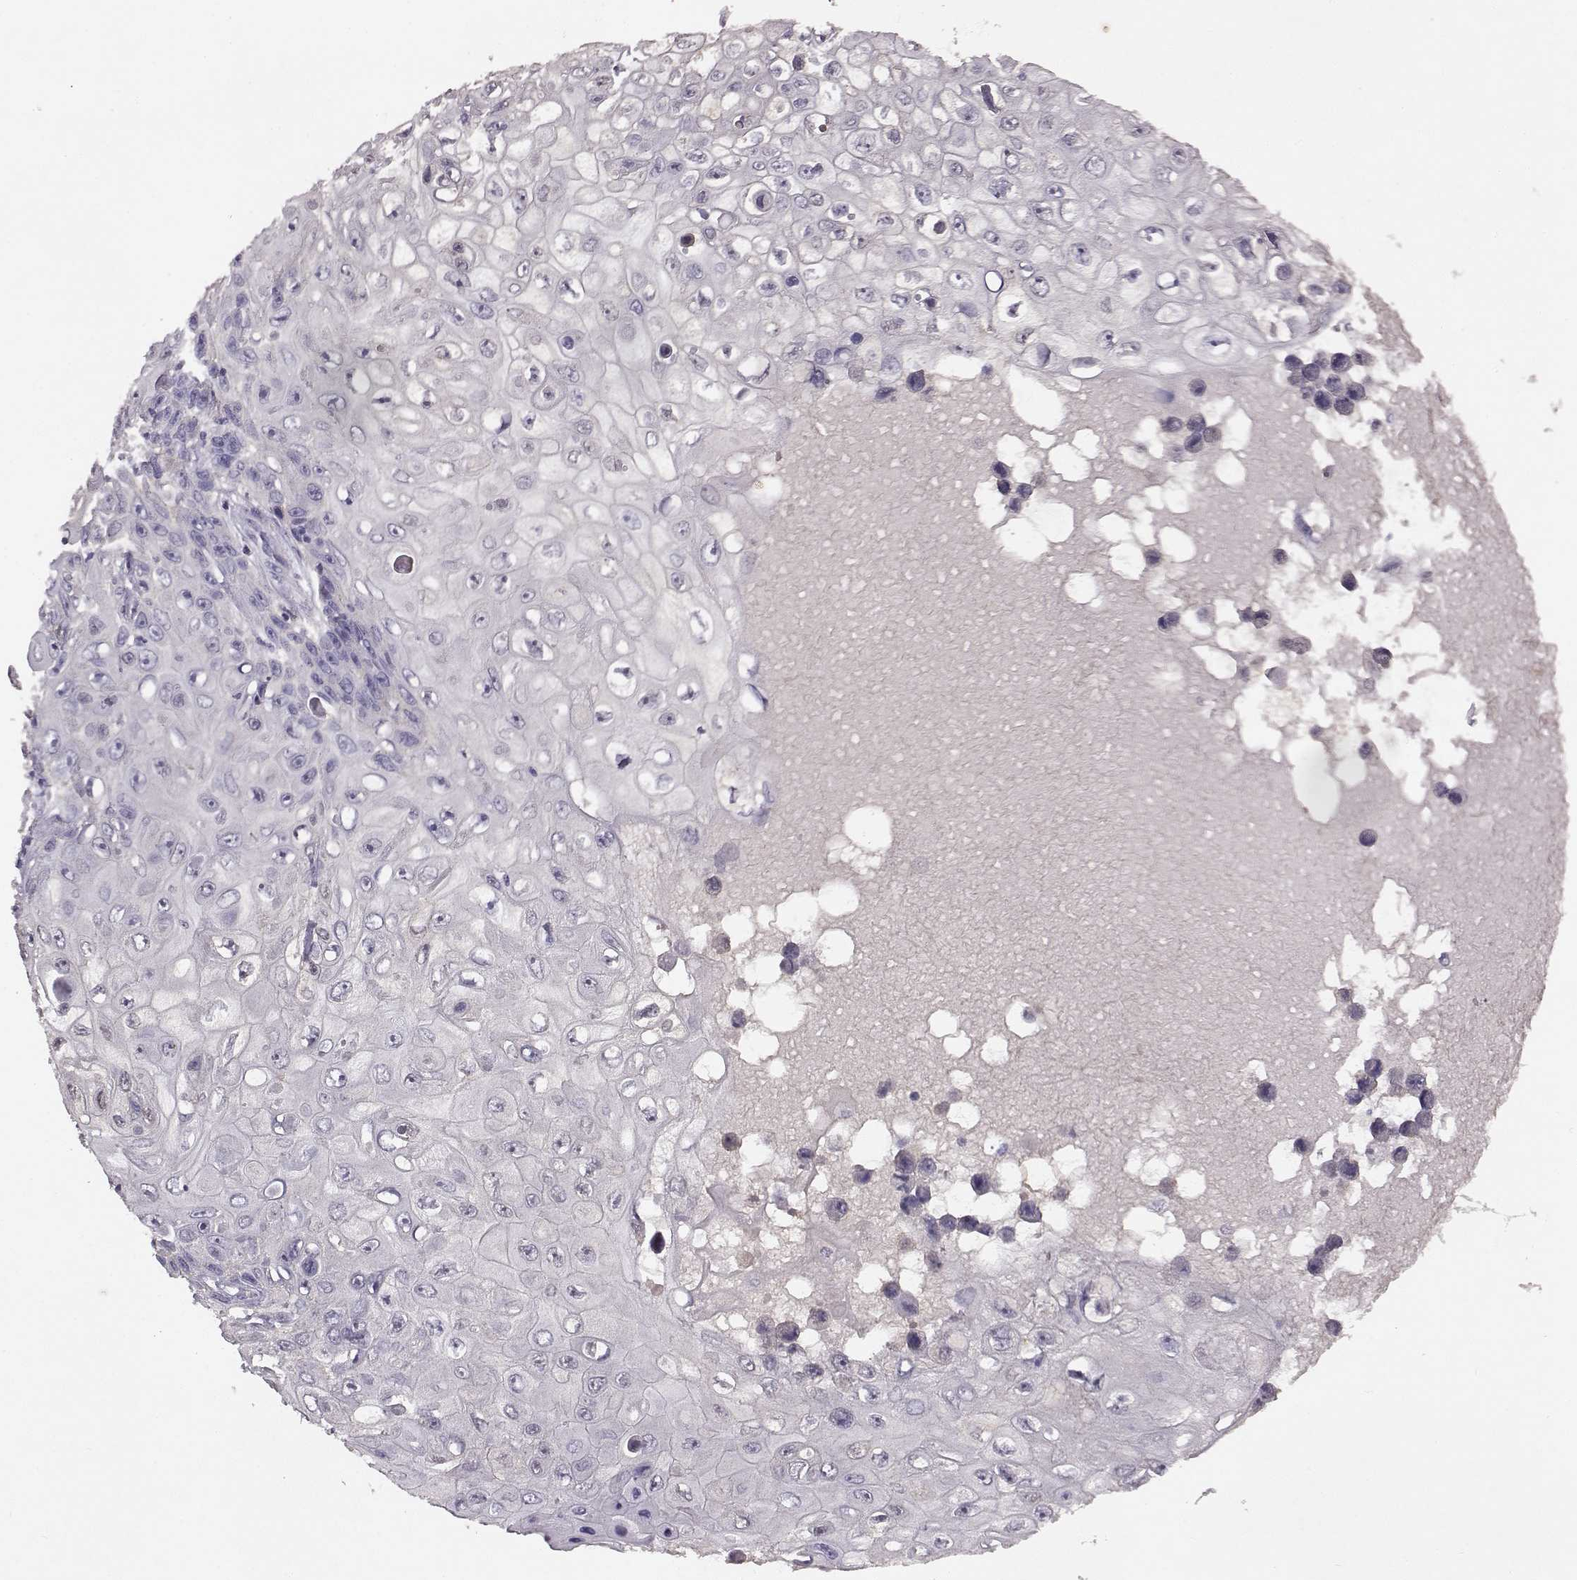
{"staining": {"intensity": "negative", "quantity": "none", "location": "none"}, "tissue": "skin cancer", "cell_type": "Tumor cells", "image_type": "cancer", "snomed": [{"axis": "morphology", "description": "Squamous cell carcinoma, NOS"}, {"axis": "topography", "description": "Skin"}], "caption": "A micrograph of human skin cancer is negative for staining in tumor cells. Brightfield microscopy of IHC stained with DAB (brown) and hematoxylin (blue), captured at high magnification.", "gene": "SPAG17", "patient": {"sex": "male", "age": 82}}